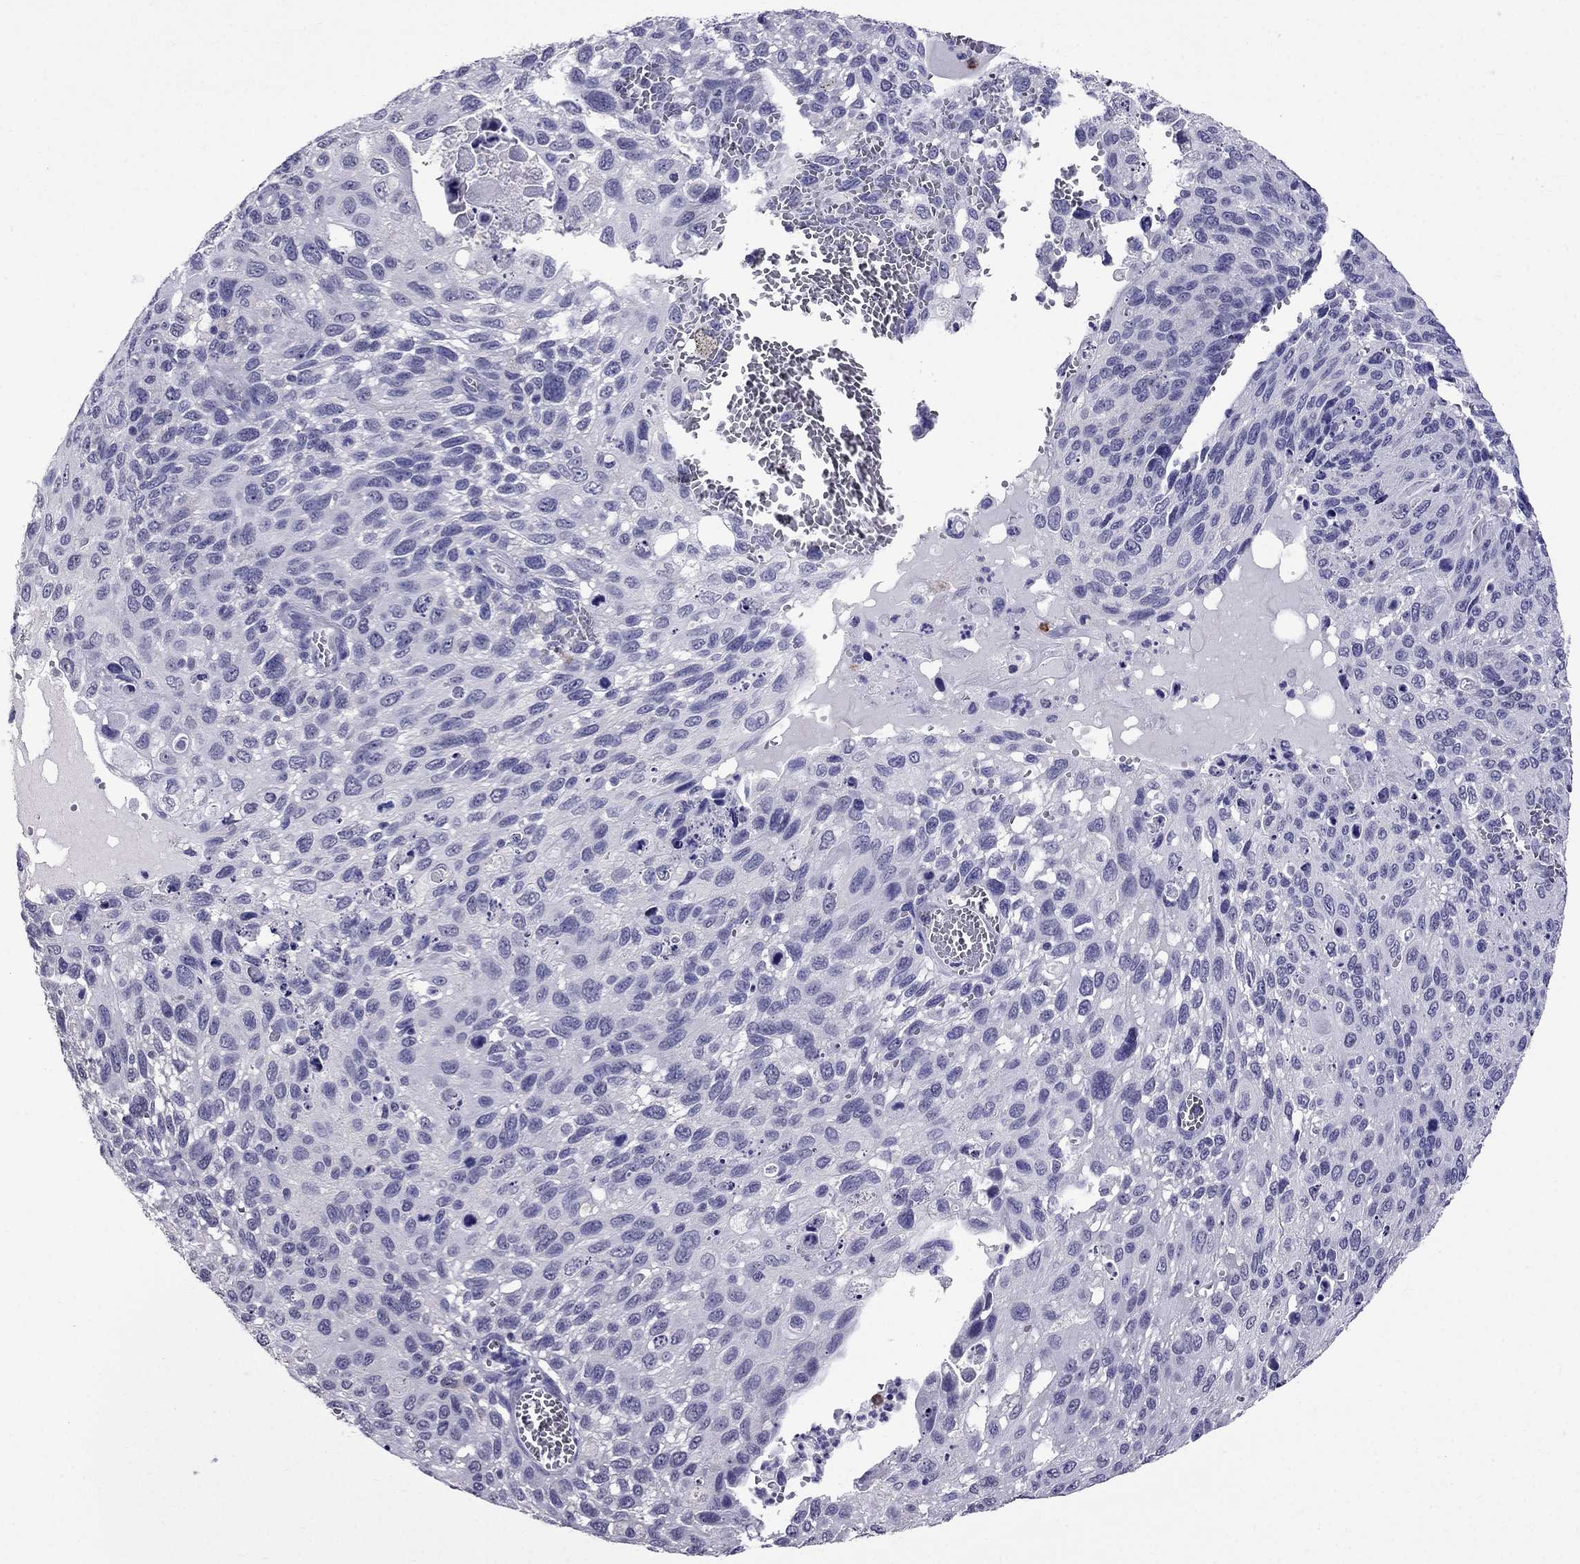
{"staining": {"intensity": "negative", "quantity": "none", "location": "none"}, "tissue": "cervical cancer", "cell_type": "Tumor cells", "image_type": "cancer", "snomed": [{"axis": "morphology", "description": "Squamous cell carcinoma, NOS"}, {"axis": "topography", "description": "Cervix"}], "caption": "Tumor cells show no significant protein expression in squamous cell carcinoma (cervical).", "gene": "OLFM4", "patient": {"sex": "female", "age": 70}}